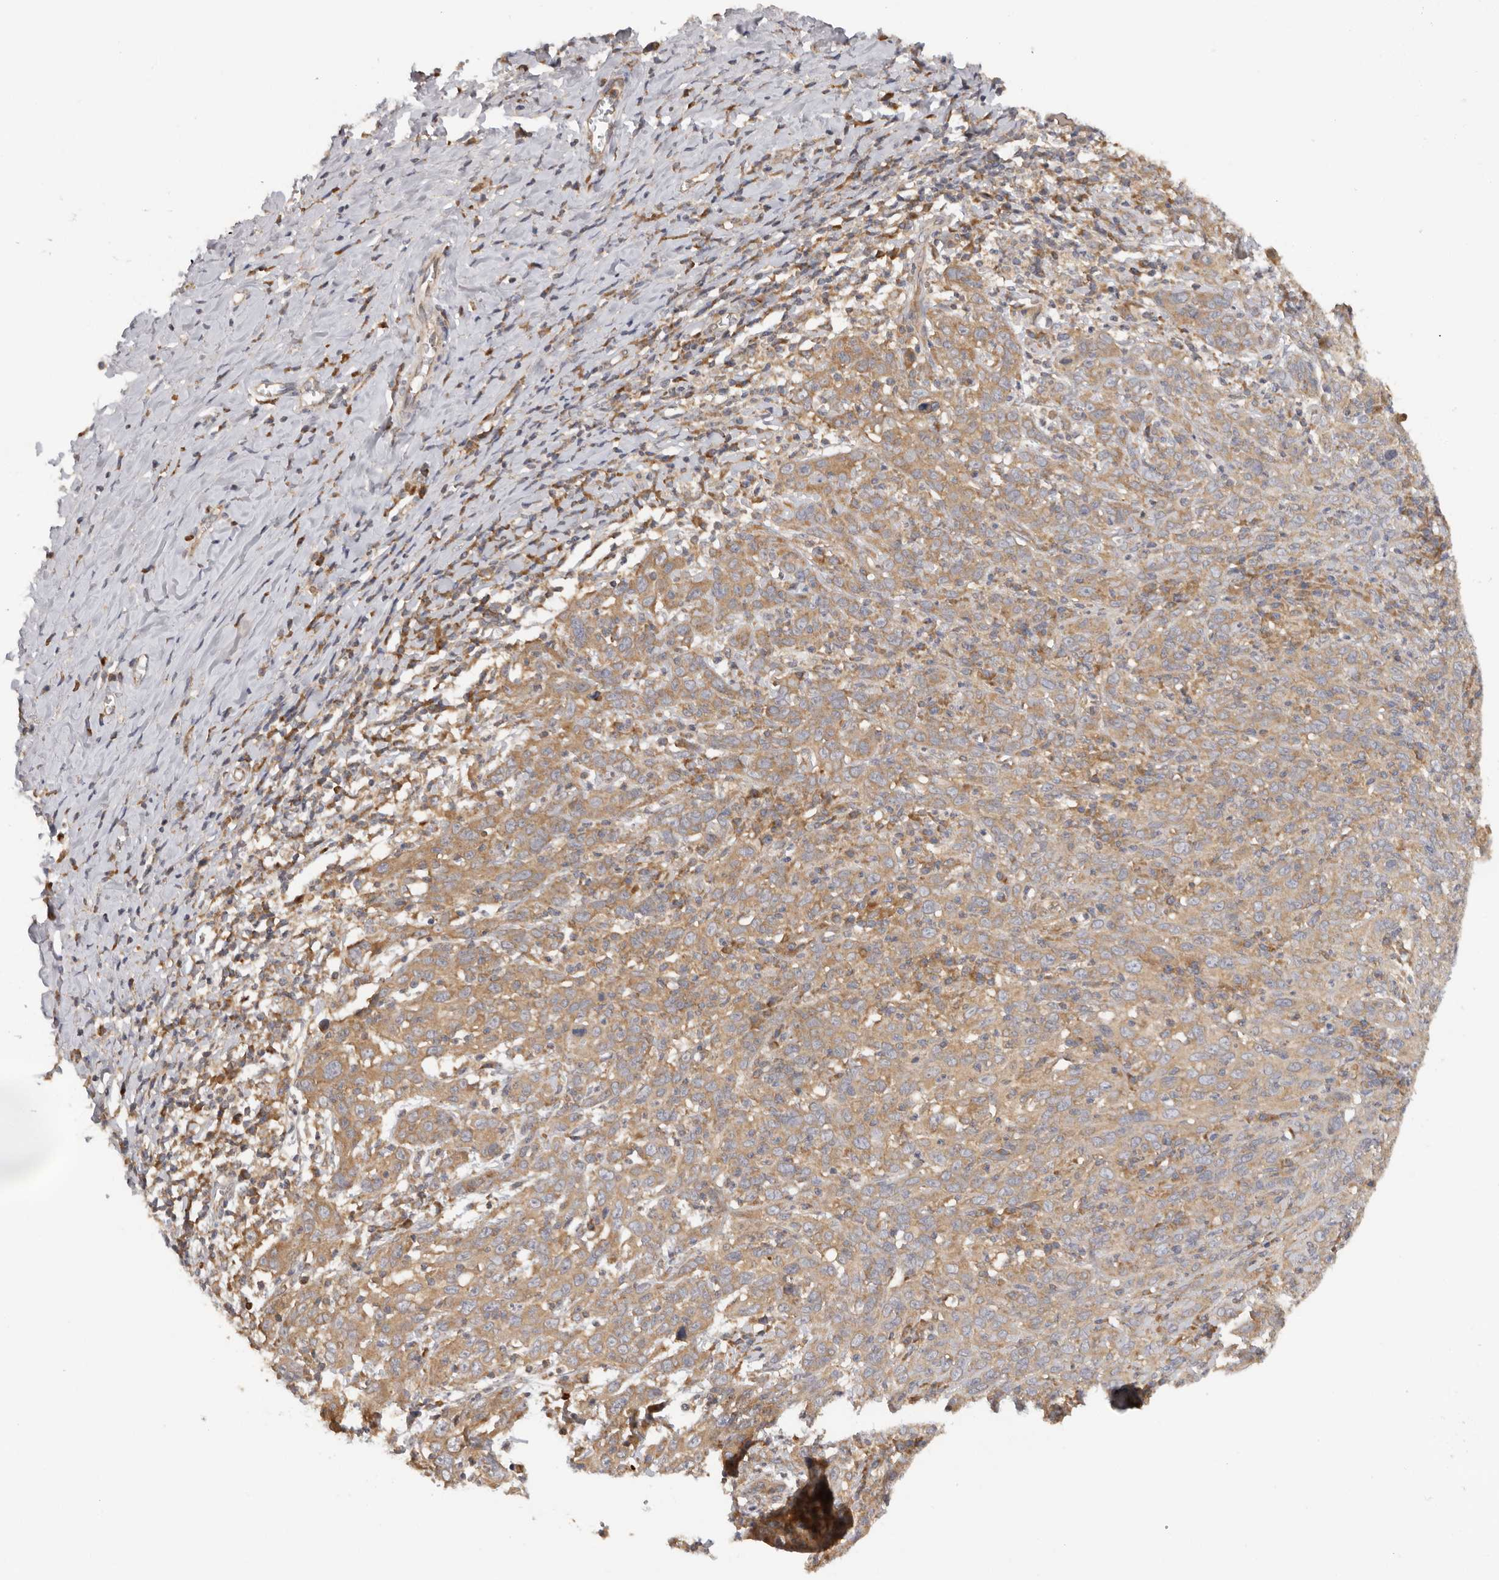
{"staining": {"intensity": "moderate", "quantity": ">75%", "location": "cytoplasmic/membranous"}, "tissue": "cervical cancer", "cell_type": "Tumor cells", "image_type": "cancer", "snomed": [{"axis": "morphology", "description": "Squamous cell carcinoma, NOS"}, {"axis": "topography", "description": "Cervix"}], "caption": "The image reveals immunohistochemical staining of cervical cancer. There is moderate cytoplasmic/membranous expression is identified in about >75% of tumor cells.", "gene": "PPP1R42", "patient": {"sex": "female", "age": 46}}